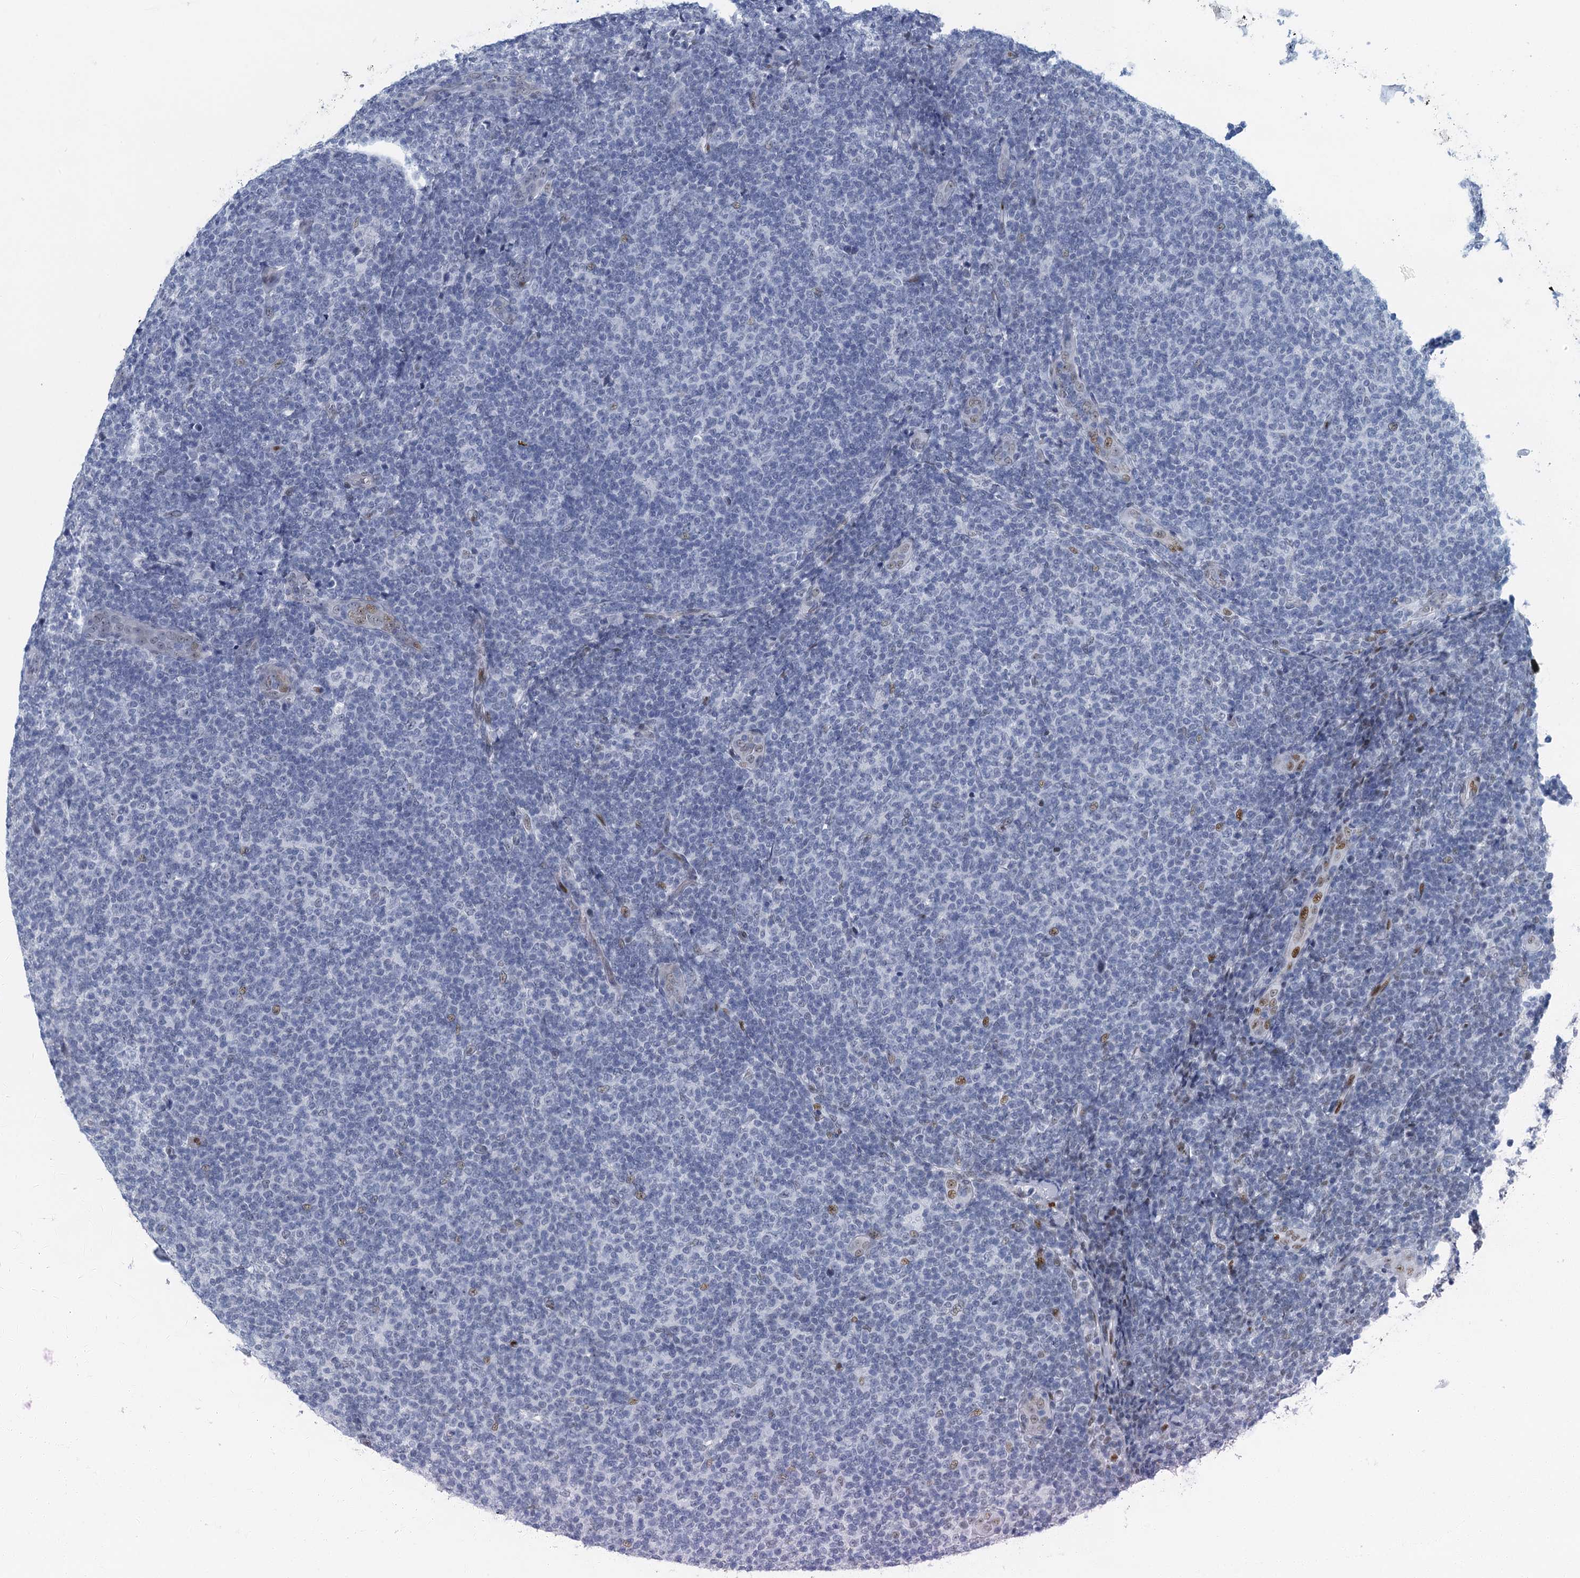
{"staining": {"intensity": "negative", "quantity": "none", "location": "none"}, "tissue": "lymphoma", "cell_type": "Tumor cells", "image_type": "cancer", "snomed": [{"axis": "morphology", "description": "Malignant lymphoma, non-Hodgkin's type, Low grade"}, {"axis": "topography", "description": "Lymph node"}], "caption": "The histopathology image shows no staining of tumor cells in malignant lymphoma, non-Hodgkin's type (low-grade).", "gene": "TTLL9", "patient": {"sex": "male", "age": 66}}